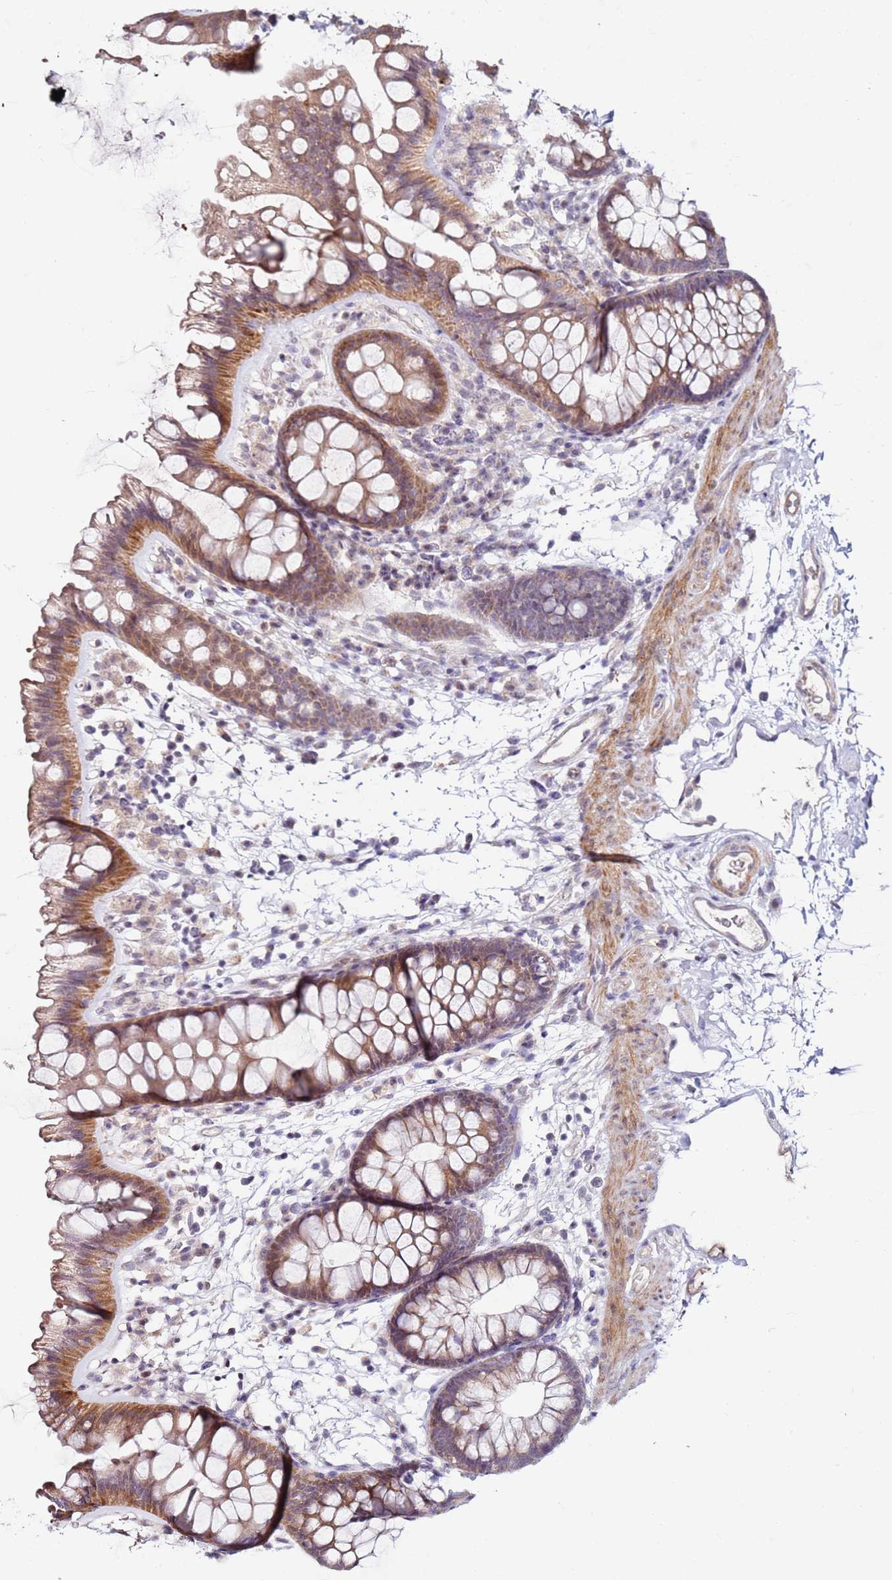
{"staining": {"intensity": "moderate", "quantity": ">75%", "location": "cytoplasmic/membranous"}, "tissue": "colon", "cell_type": "Endothelial cells", "image_type": "normal", "snomed": [{"axis": "morphology", "description": "Normal tissue, NOS"}, {"axis": "topography", "description": "Colon"}], "caption": "Immunohistochemistry (DAB (3,3'-diaminobenzidine)) staining of benign human colon reveals moderate cytoplasmic/membranous protein expression in approximately >75% of endothelial cells.", "gene": "RARS2", "patient": {"sex": "female", "age": 62}}